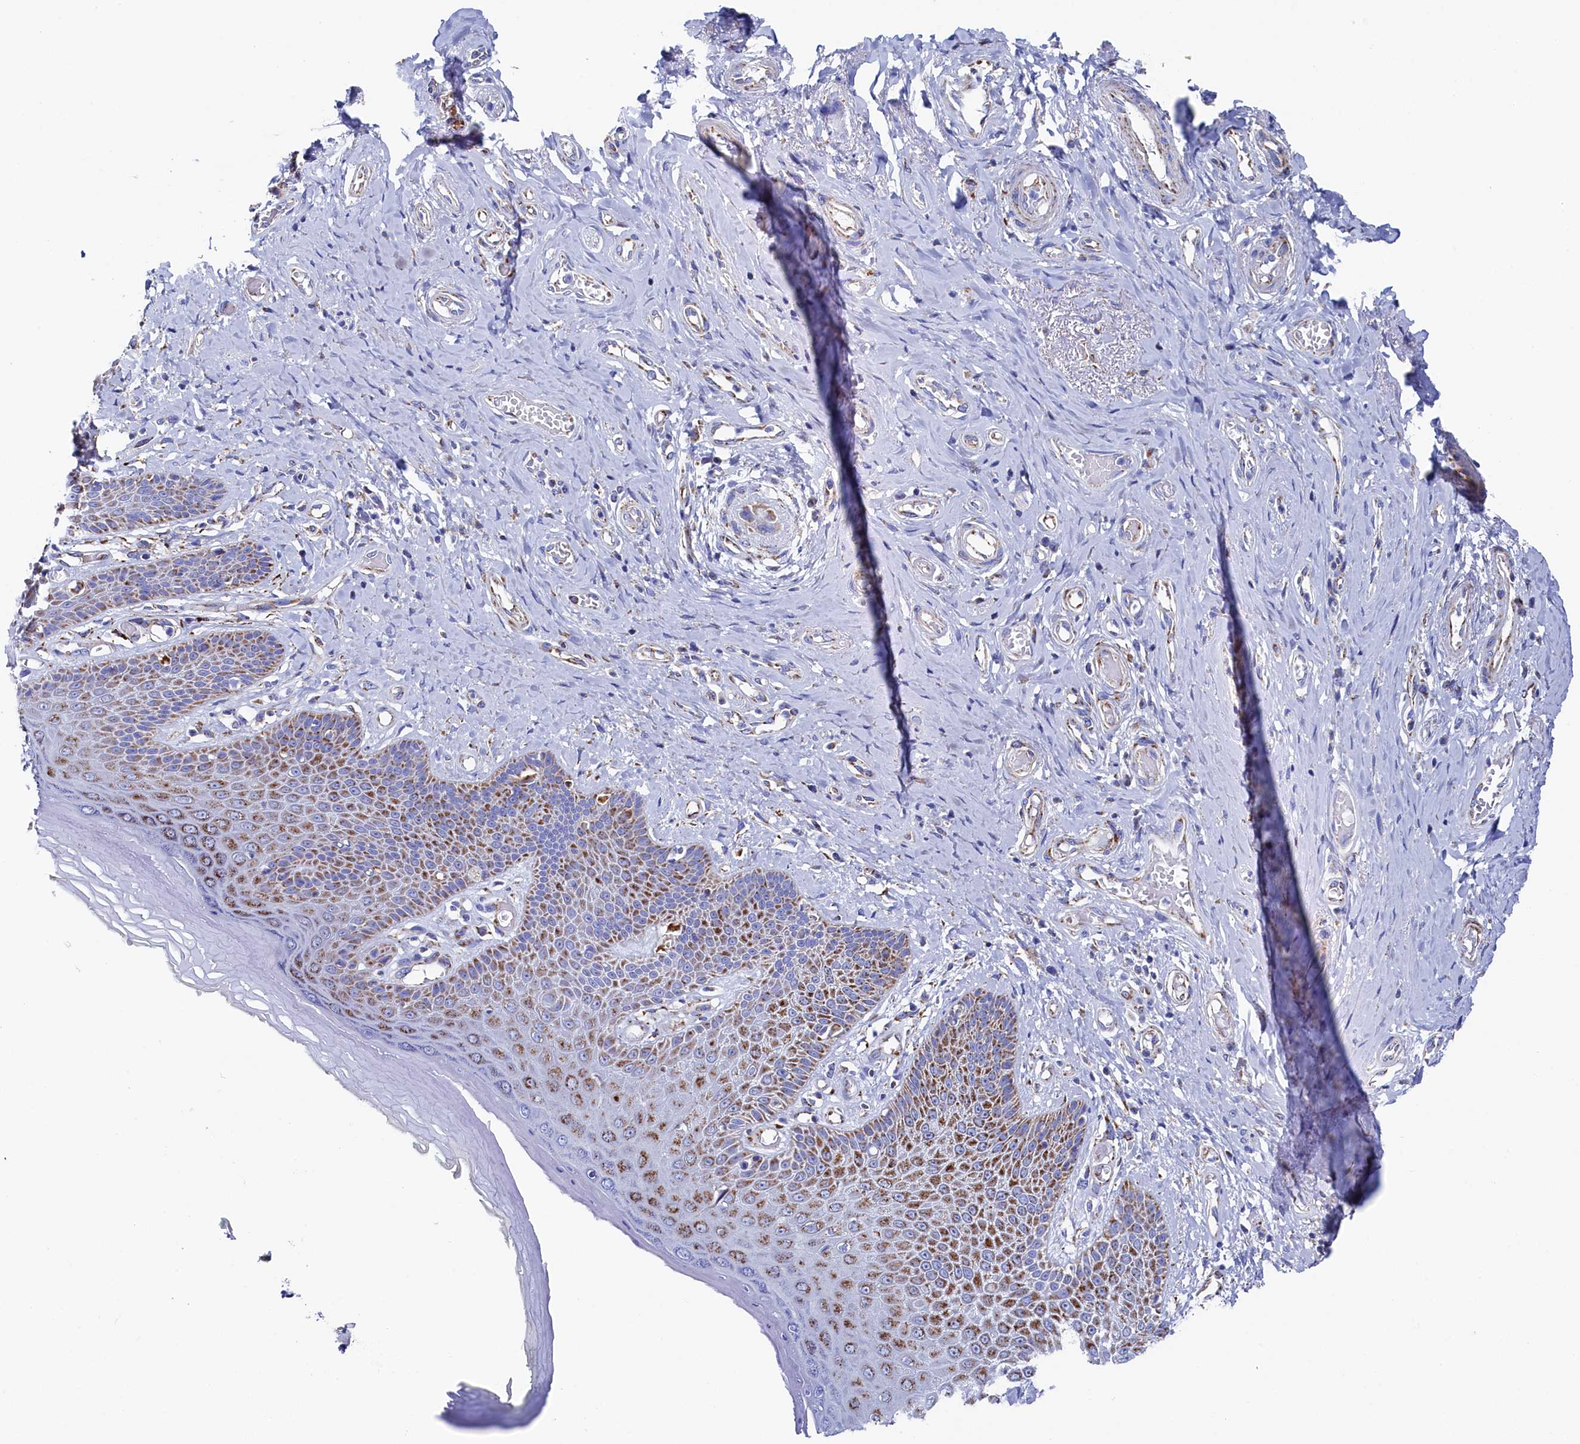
{"staining": {"intensity": "moderate", "quantity": ">75%", "location": "cytoplasmic/membranous"}, "tissue": "skin", "cell_type": "Epidermal cells", "image_type": "normal", "snomed": [{"axis": "morphology", "description": "Normal tissue, NOS"}, {"axis": "topography", "description": "Anal"}], "caption": "Protein staining demonstrates moderate cytoplasmic/membranous expression in approximately >75% of epidermal cells in benign skin.", "gene": "MMAB", "patient": {"sex": "male", "age": 78}}